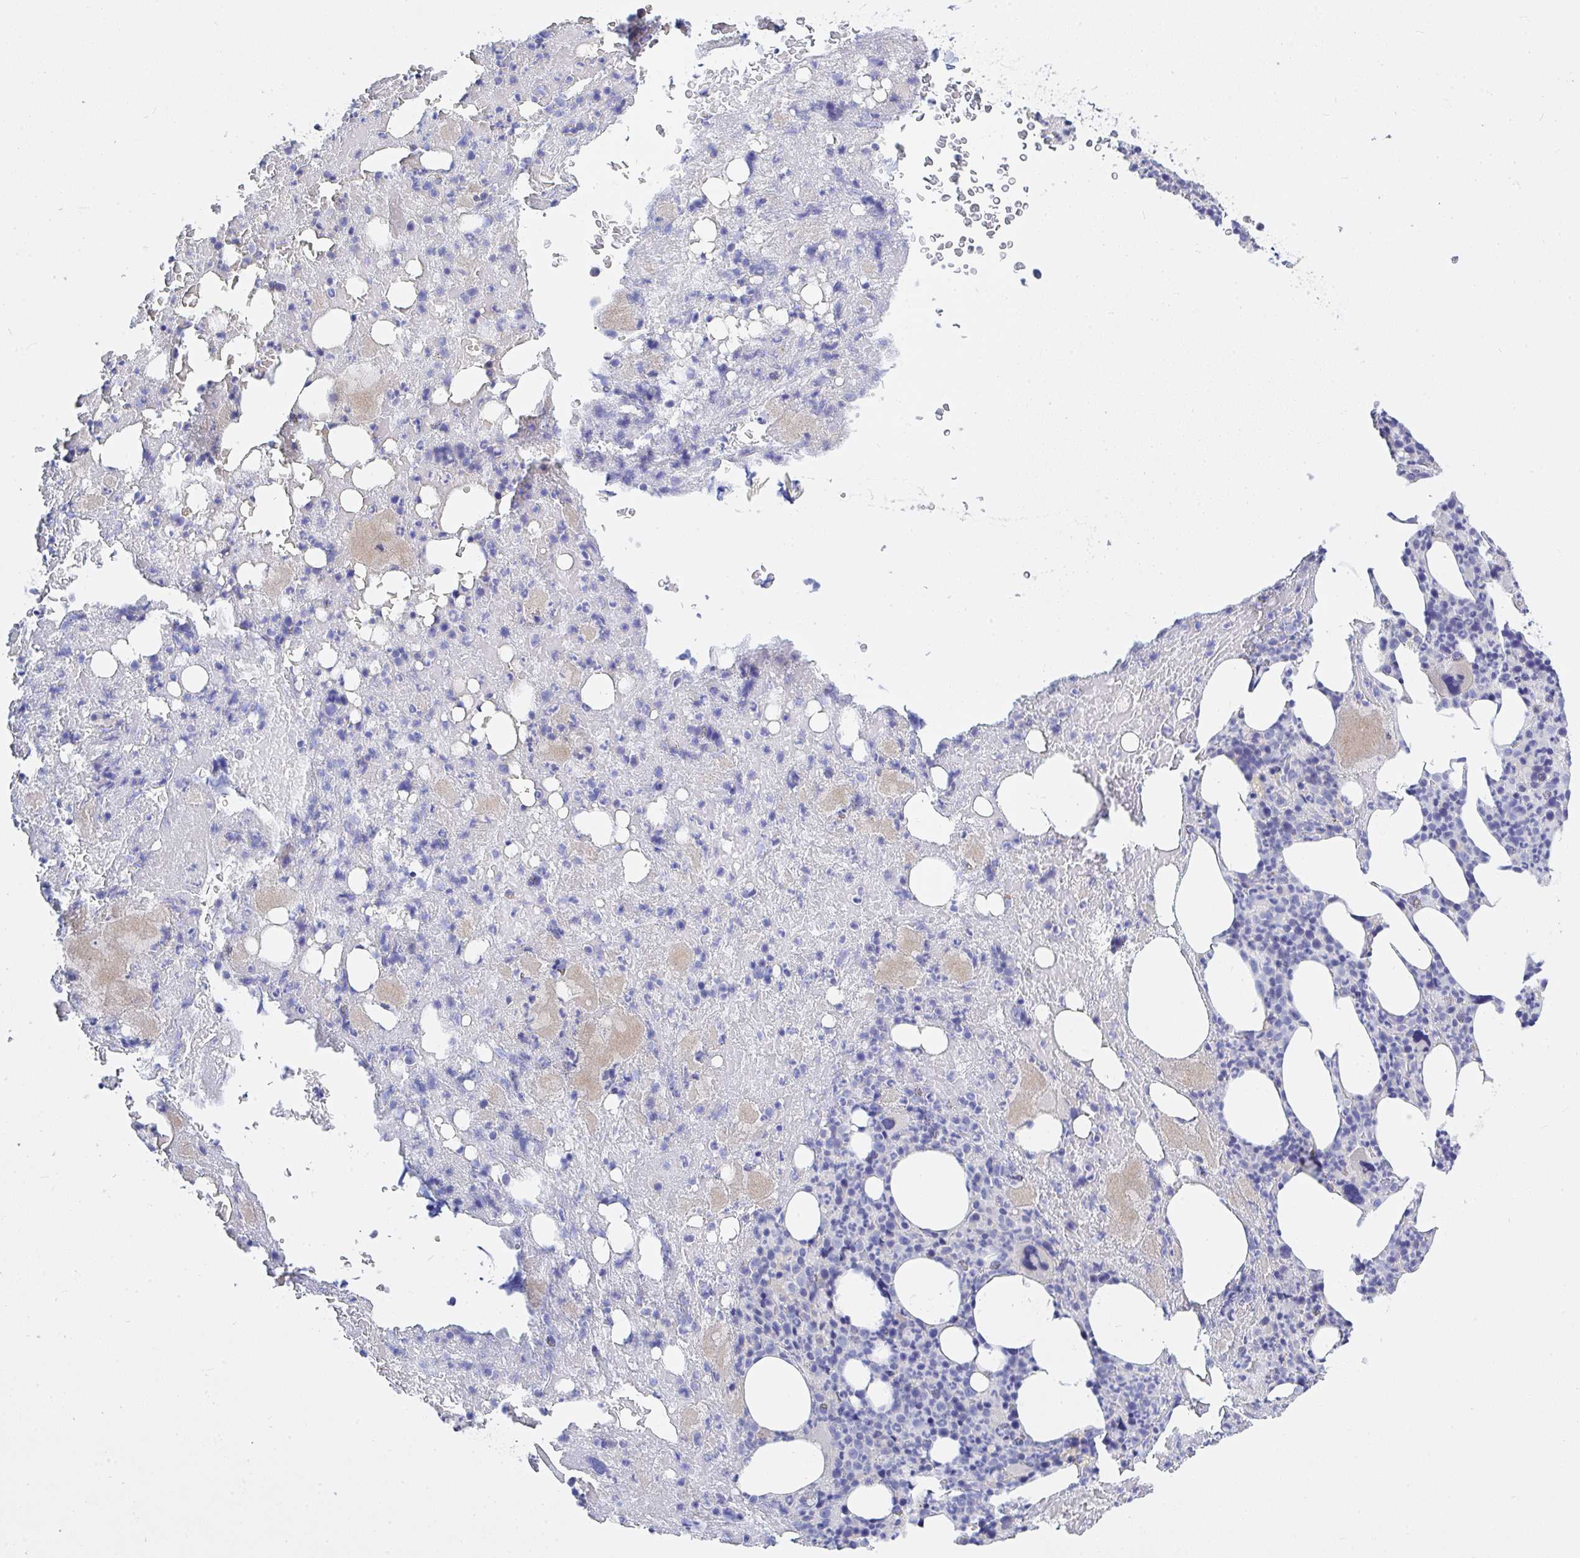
{"staining": {"intensity": "negative", "quantity": "none", "location": "none"}, "tissue": "bone marrow", "cell_type": "Hematopoietic cells", "image_type": "normal", "snomed": [{"axis": "morphology", "description": "Normal tissue, NOS"}, {"axis": "topography", "description": "Bone marrow"}], "caption": "Immunohistochemistry (IHC) micrograph of benign bone marrow: bone marrow stained with DAB (3,3'-diaminobenzidine) shows no significant protein staining in hematopoietic cells. (Stains: DAB immunohistochemistry with hematoxylin counter stain, Microscopy: brightfield microscopy at high magnification).", "gene": "ZNF561", "patient": {"sex": "female", "age": 59}}